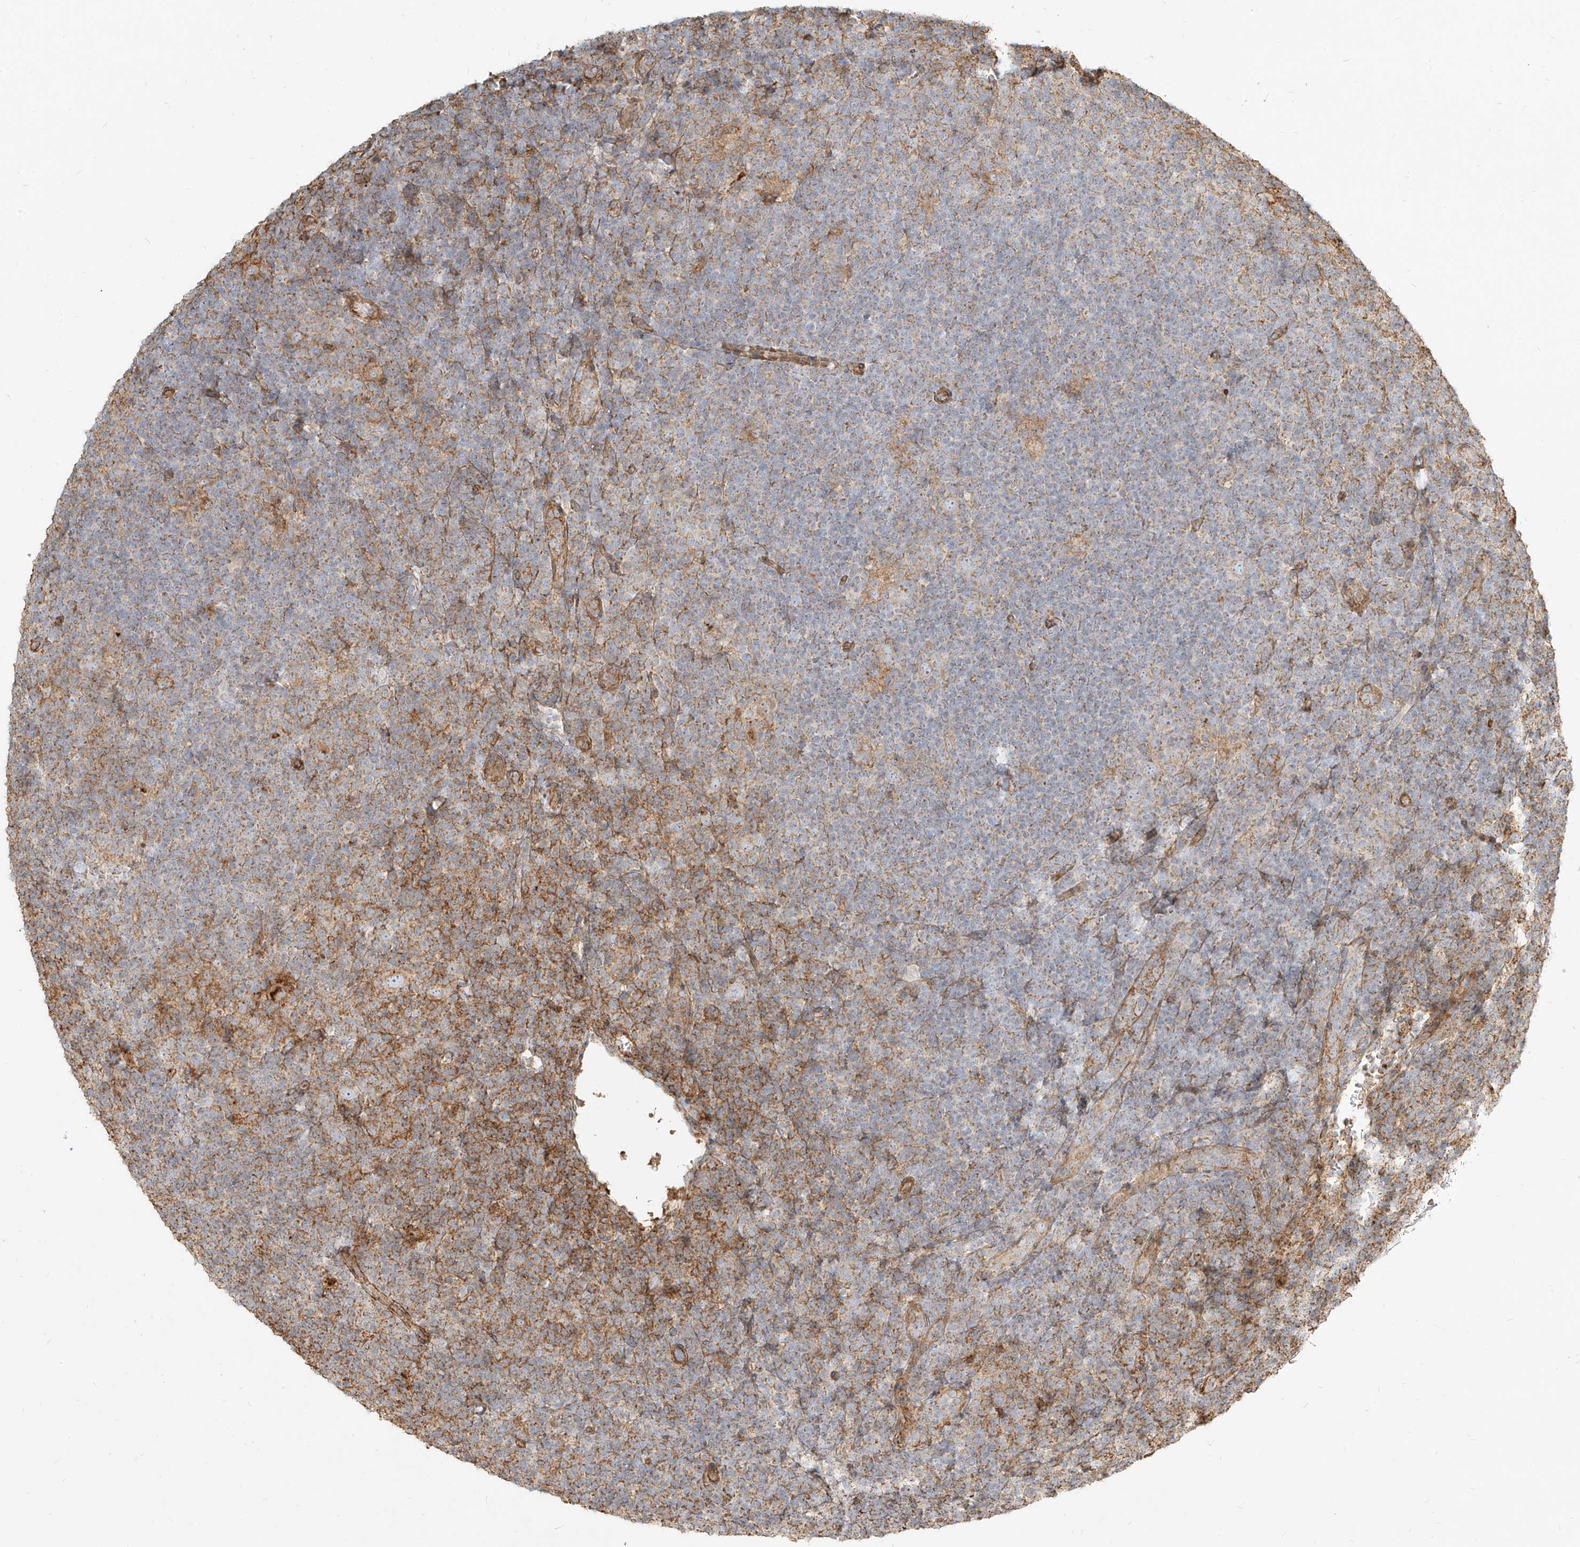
{"staining": {"intensity": "weak", "quantity": "<25%", "location": "cytoplasmic/membranous"}, "tissue": "lymphoma", "cell_type": "Tumor cells", "image_type": "cancer", "snomed": [{"axis": "morphology", "description": "Hodgkin's disease, NOS"}, {"axis": "topography", "description": "Lymph node"}], "caption": "IHC image of neoplastic tissue: human Hodgkin's disease stained with DAB reveals no significant protein expression in tumor cells.", "gene": "MTX2", "patient": {"sex": "female", "age": 57}}